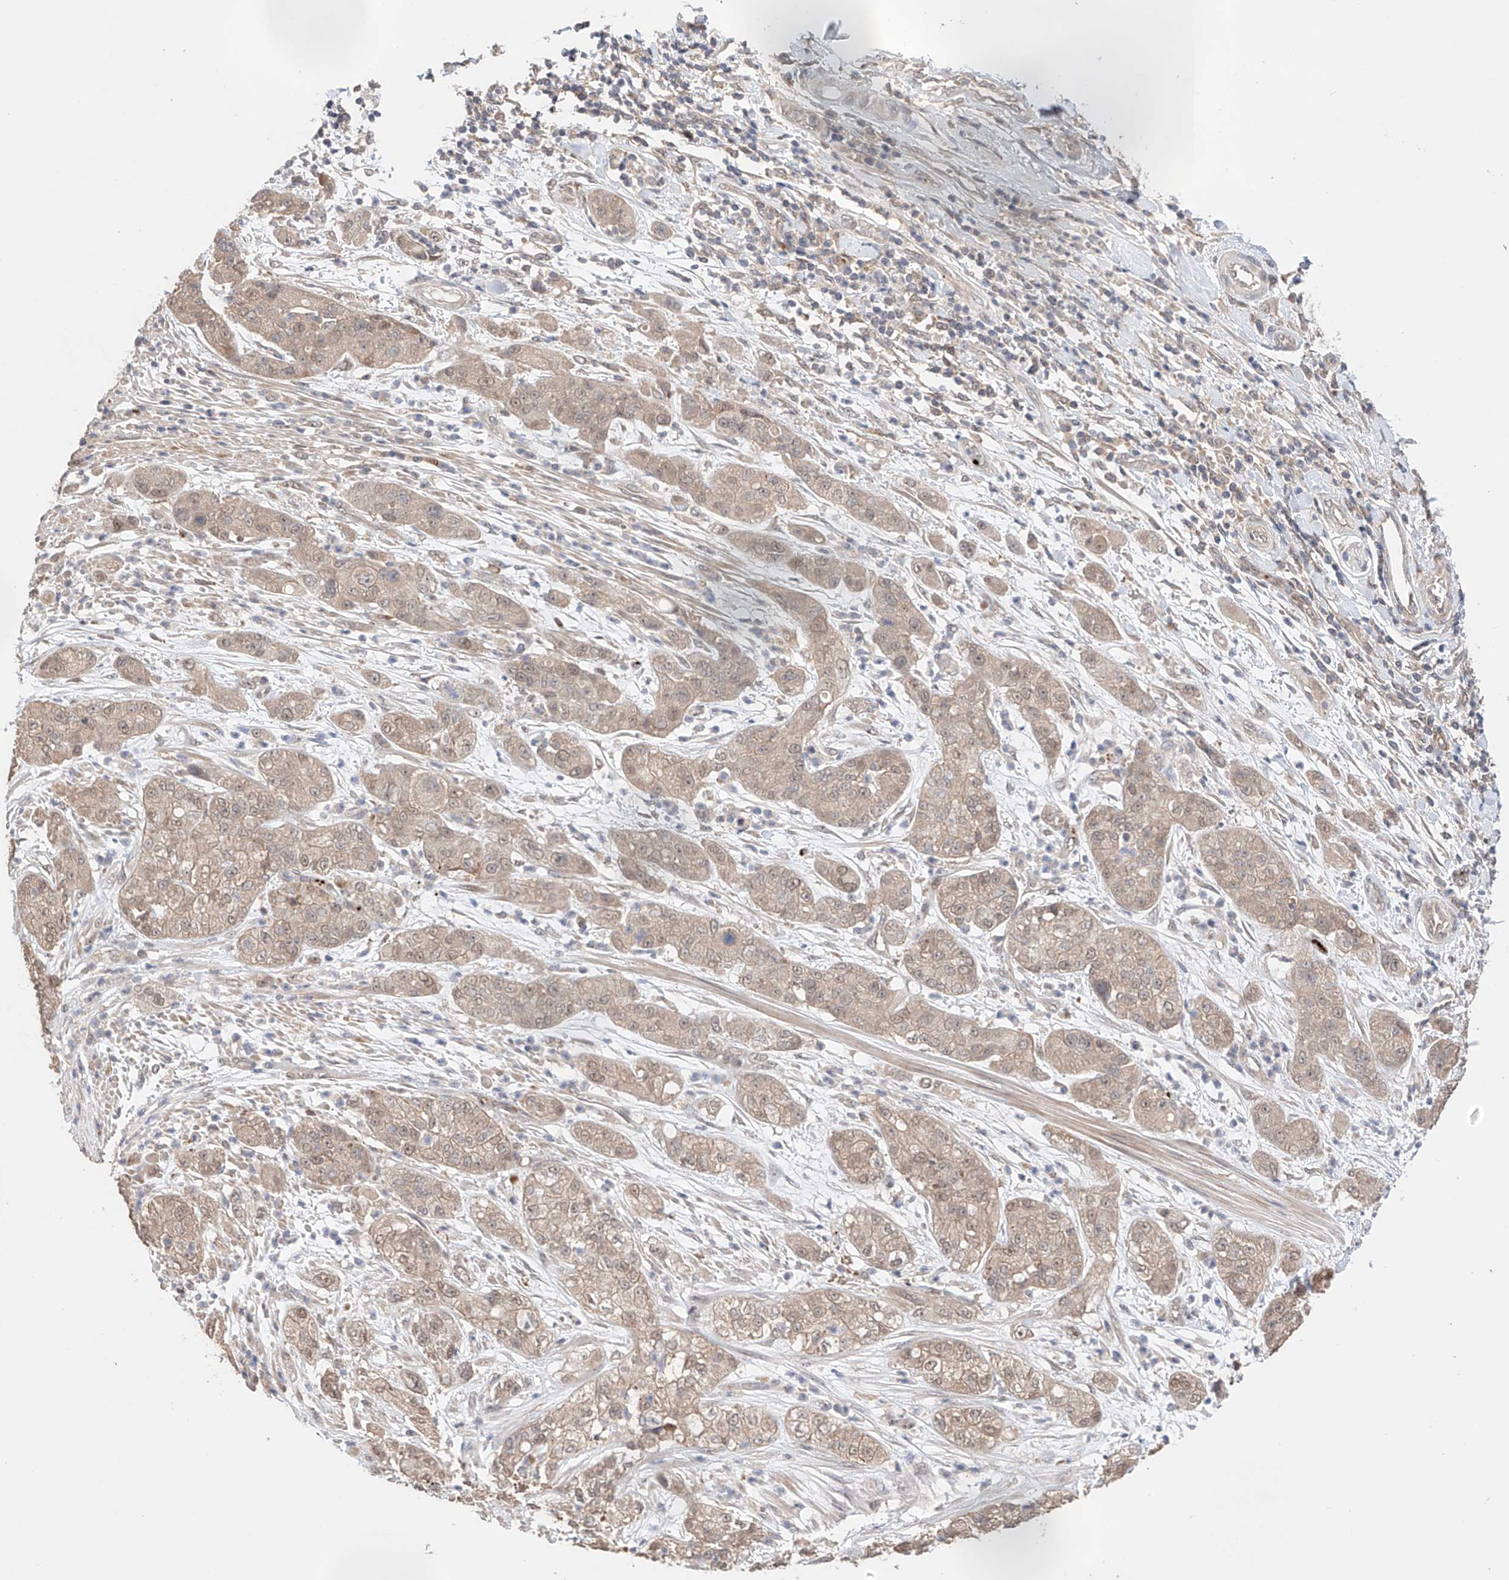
{"staining": {"intensity": "weak", "quantity": ">75%", "location": "cytoplasmic/membranous,nuclear"}, "tissue": "pancreatic cancer", "cell_type": "Tumor cells", "image_type": "cancer", "snomed": [{"axis": "morphology", "description": "Adenocarcinoma, NOS"}, {"axis": "topography", "description": "Pancreas"}], "caption": "Brown immunohistochemical staining in human pancreatic cancer (adenocarcinoma) reveals weak cytoplasmic/membranous and nuclear staining in about >75% of tumor cells. (brown staining indicates protein expression, while blue staining denotes nuclei).", "gene": "ZFHX2", "patient": {"sex": "female", "age": 78}}